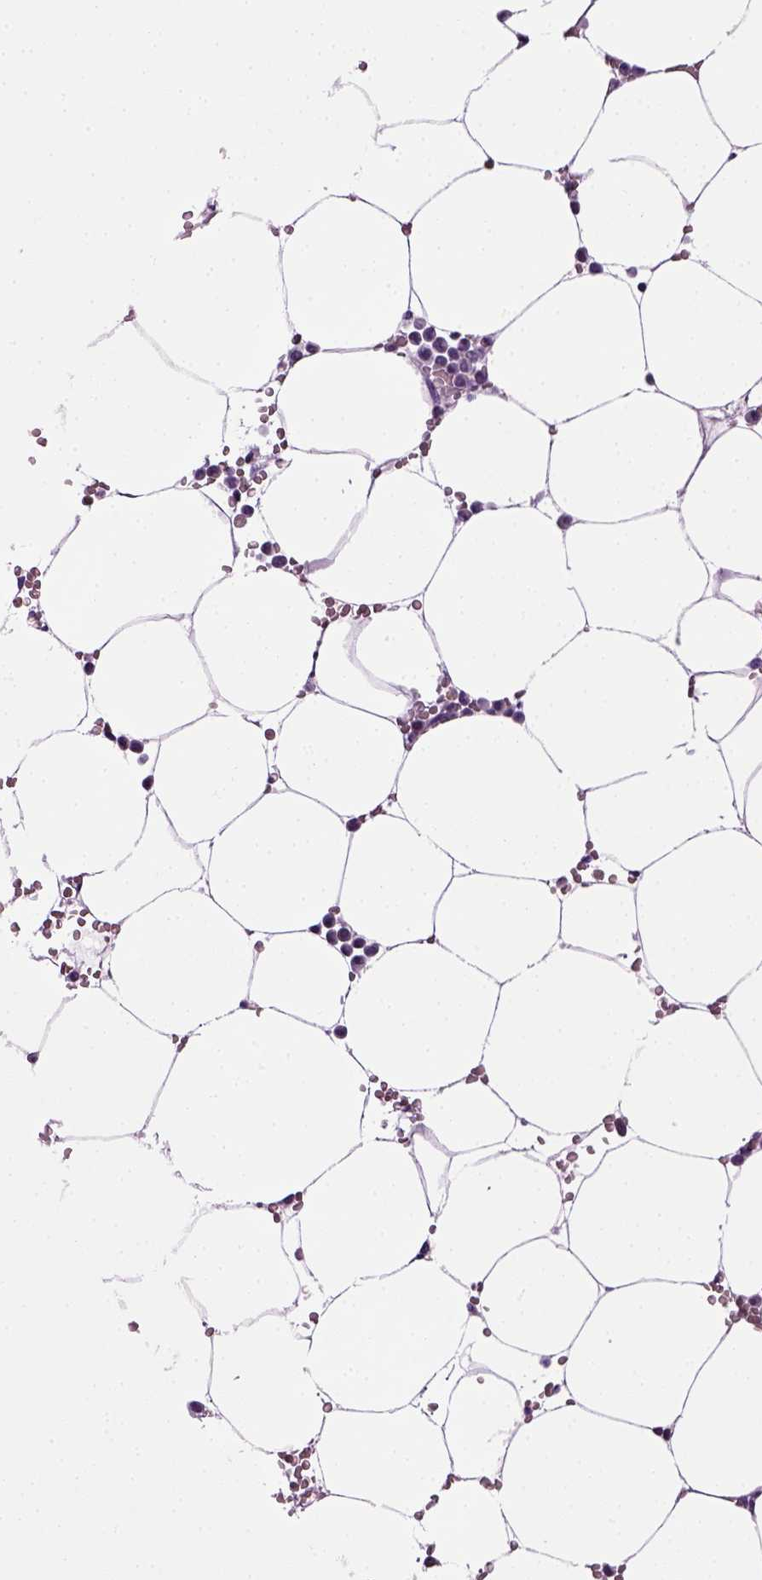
{"staining": {"intensity": "negative", "quantity": "none", "location": "none"}, "tissue": "bone marrow", "cell_type": "Hematopoietic cells", "image_type": "normal", "snomed": [{"axis": "morphology", "description": "Normal tissue, NOS"}, {"axis": "topography", "description": "Bone marrow"}], "caption": "IHC histopathology image of benign bone marrow: bone marrow stained with DAB (3,3'-diaminobenzidine) demonstrates no significant protein positivity in hematopoietic cells.", "gene": "HMCN2", "patient": {"sex": "female", "age": 52}}